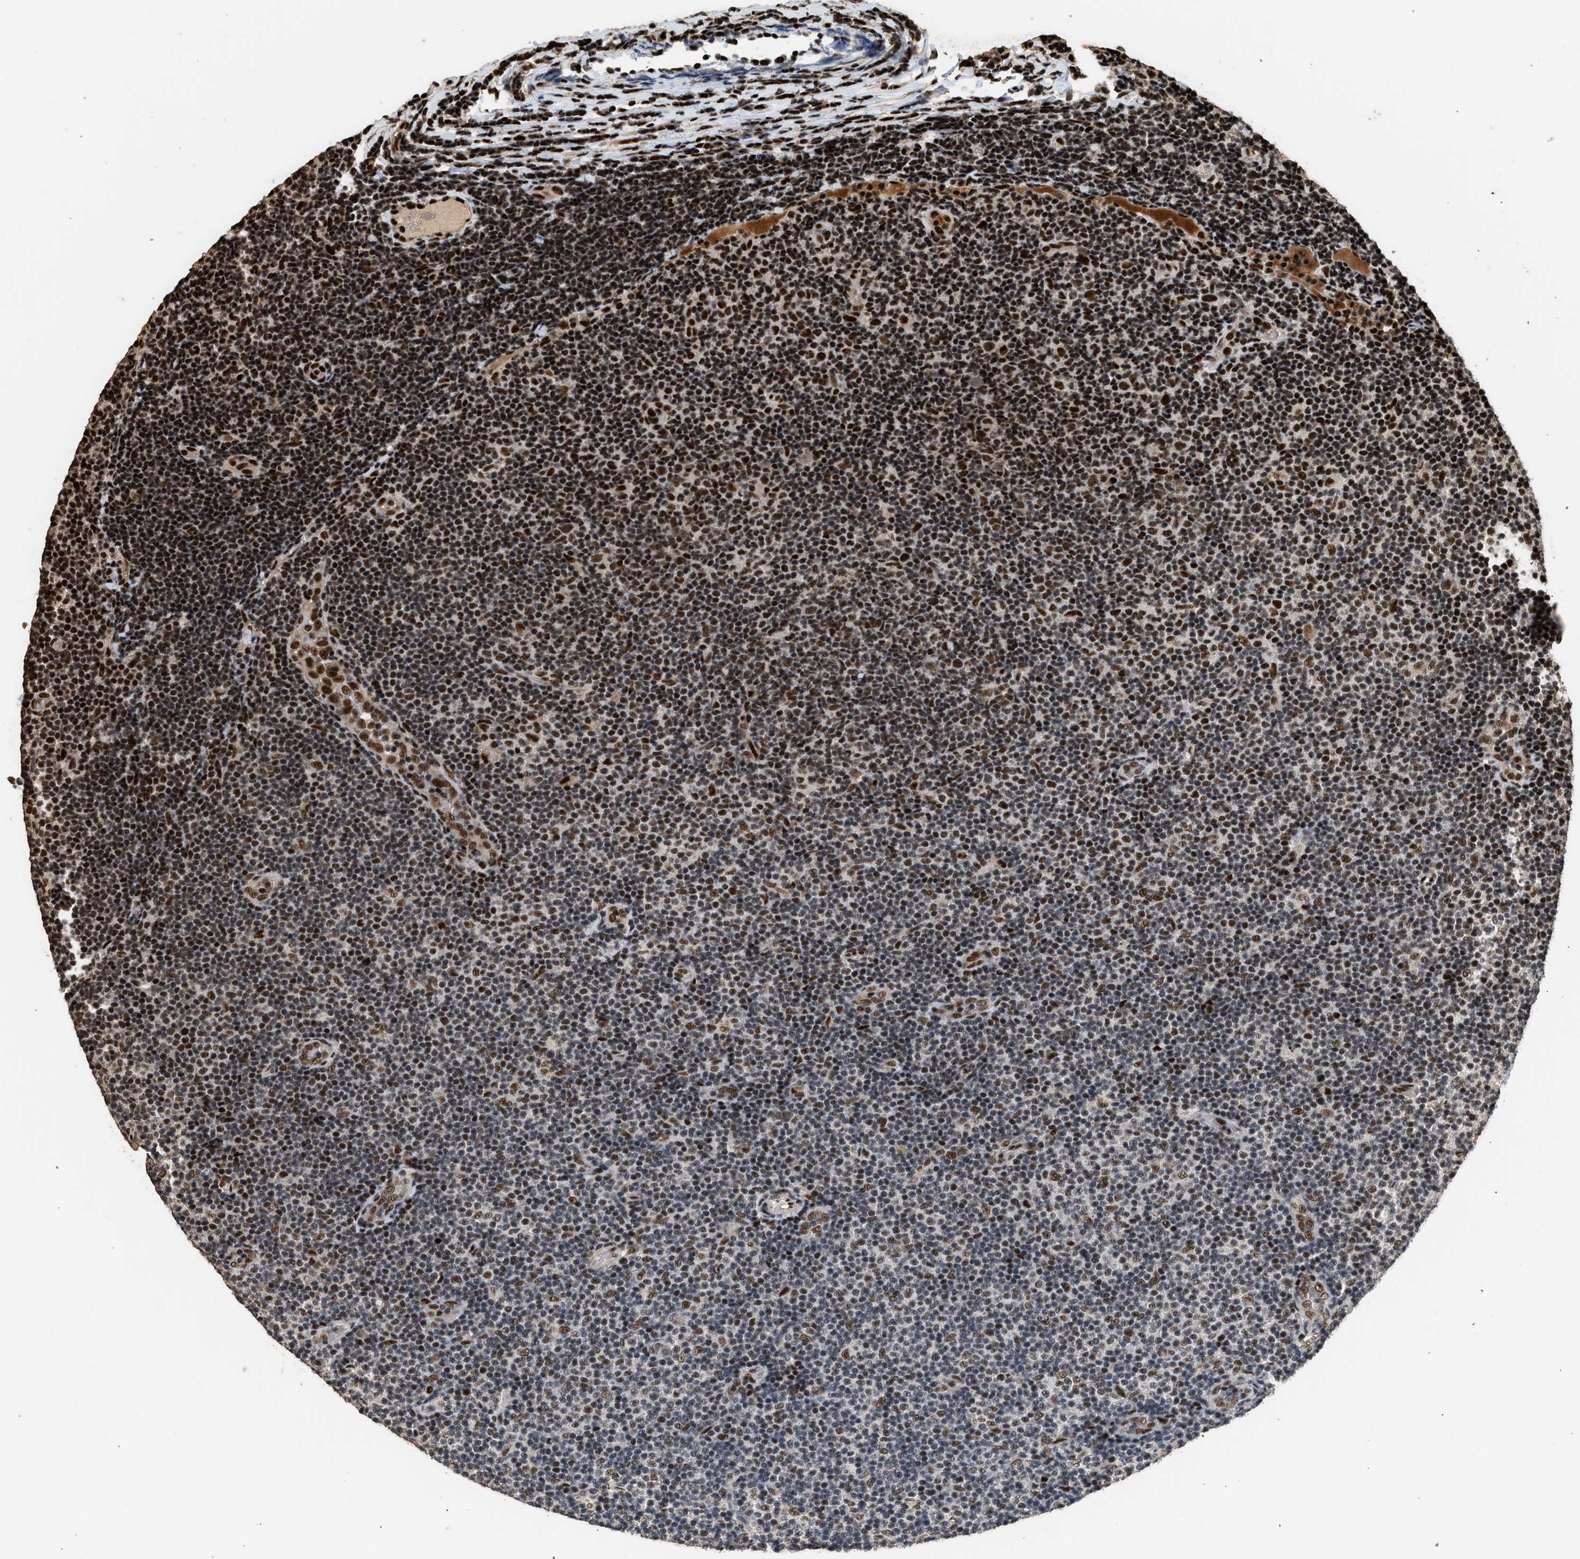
{"staining": {"intensity": "strong", "quantity": "25%-75%", "location": "nuclear"}, "tissue": "lymphoma", "cell_type": "Tumor cells", "image_type": "cancer", "snomed": [{"axis": "morphology", "description": "Malignant lymphoma, non-Hodgkin's type, Low grade"}, {"axis": "topography", "description": "Lymph node"}], "caption": "Human lymphoma stained with a brown dye shows strong nuclear positive expression in approximately 25%-75% of tumor cells.", "gene": "PPP4R3B", "patient": {"sex": "male", "age": 83}}